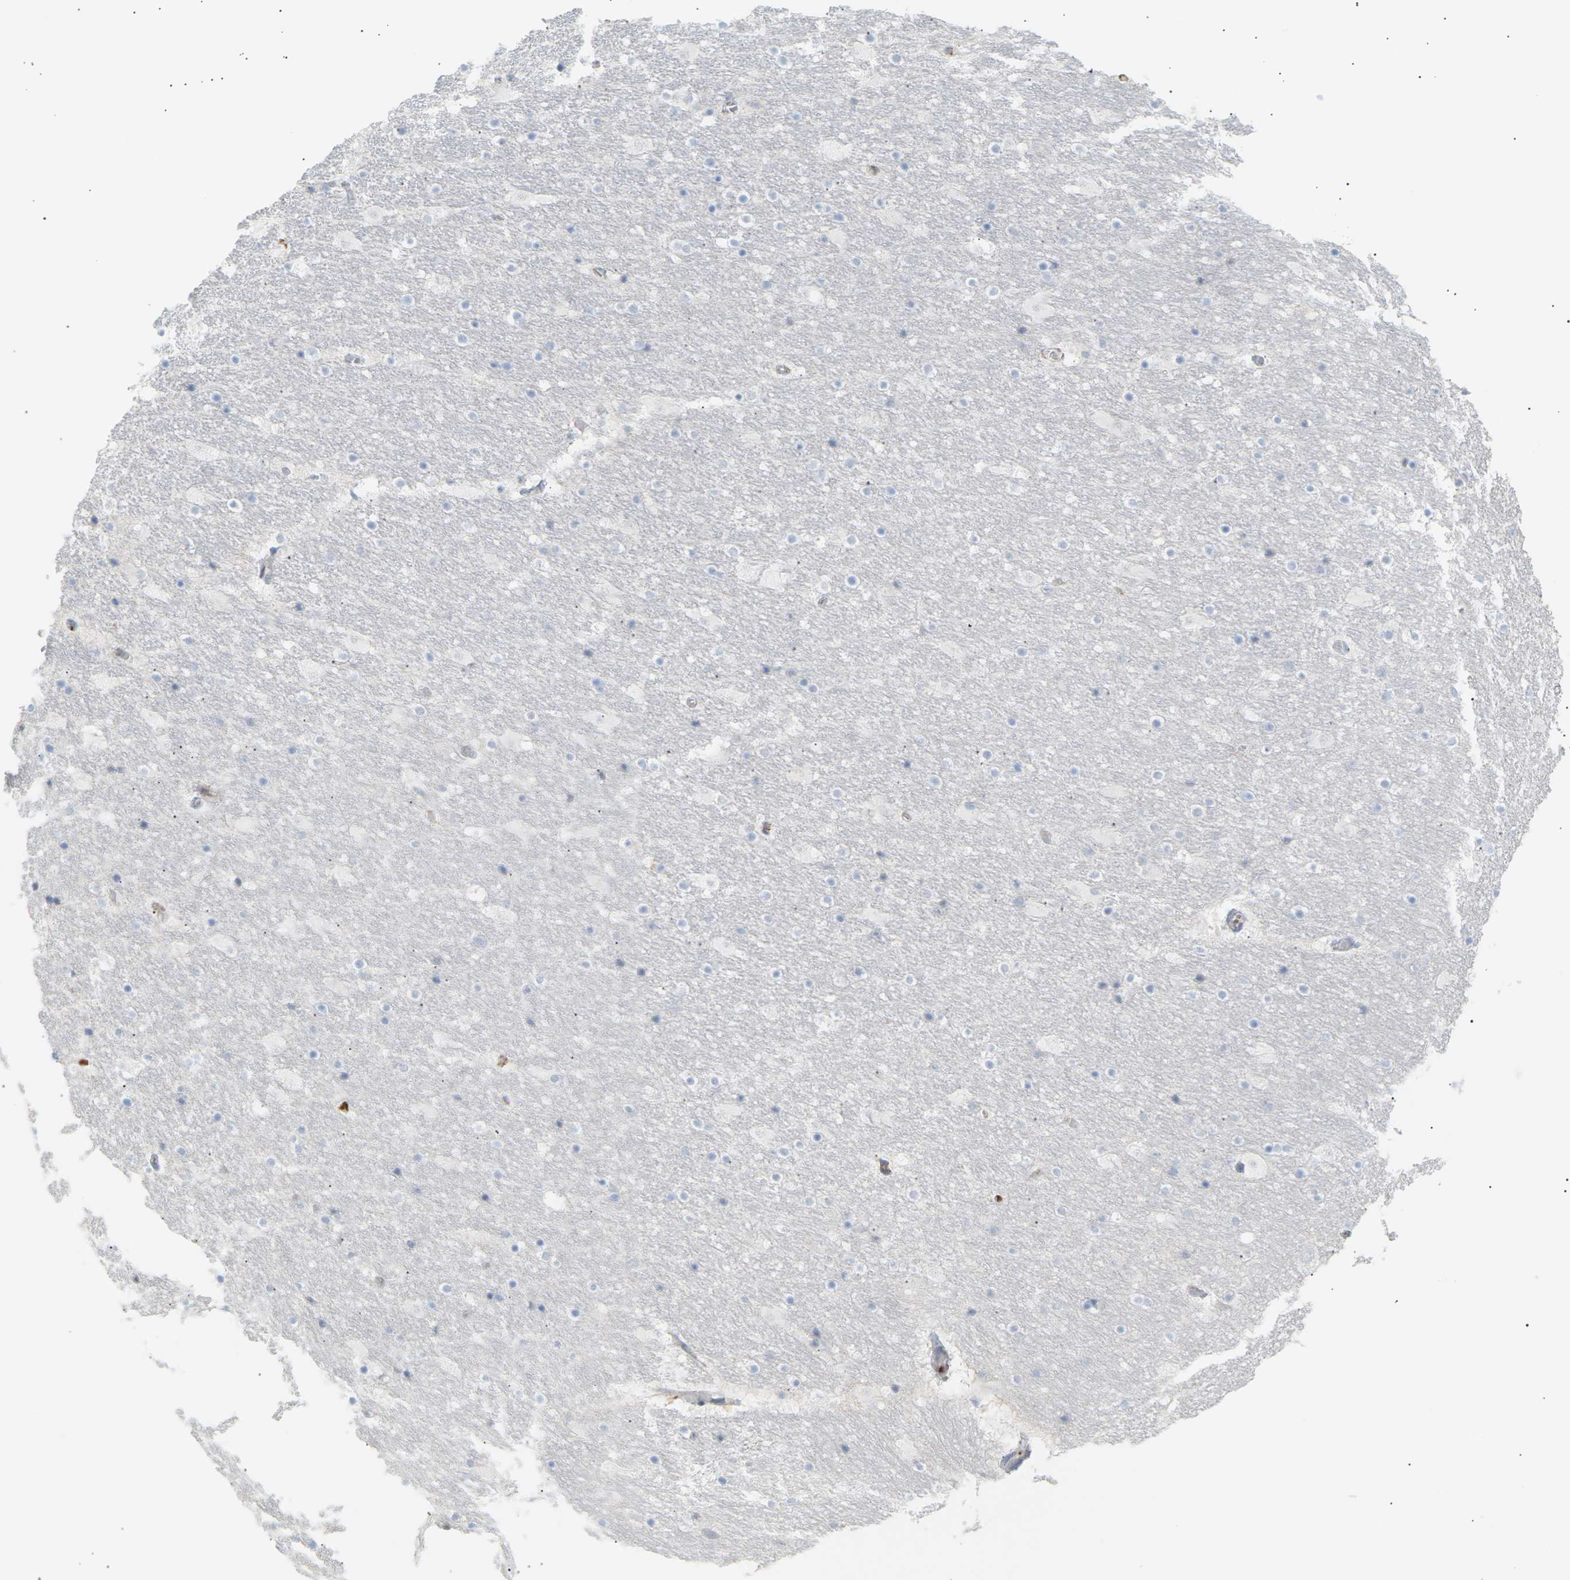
{"staining": {"intensity": "negative", "quantity": "none", "location": "none"}, "tissue": "hippocampus", "cell_type": "Glial cells", "image_type": "normal", "snomed": [{"axis": "morphology", "description": "Normal tissue, NOS"}, {"axis": "topography", "description": "Hippocampus"}], "caption": "The photomicrograph displays no staining of glial cells in normal hippocampus.", "gene": "IGLC3", "patient": {"sex": "male", "age": 45}}